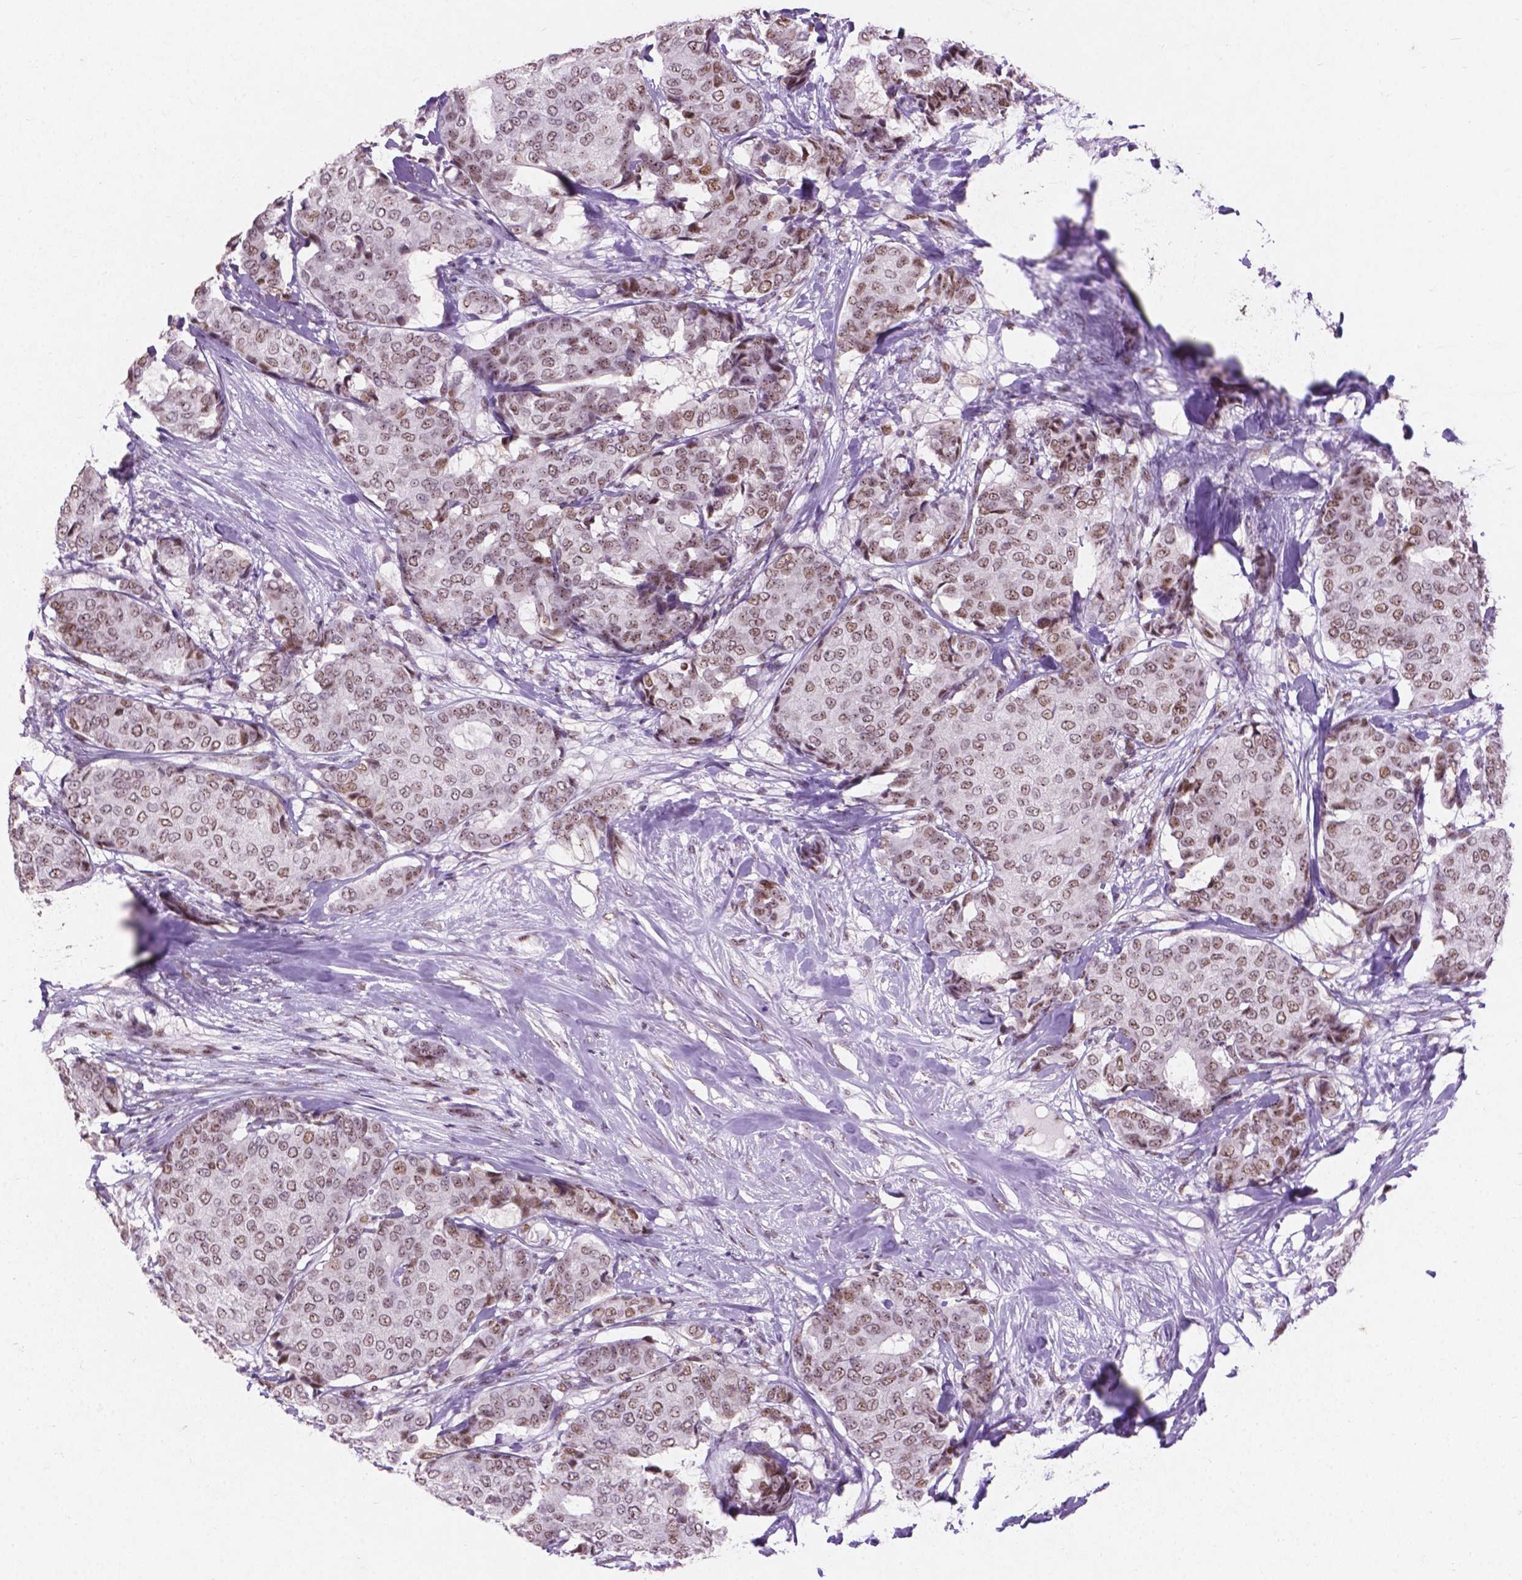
{"staining": {"intensity": "moderate", "quantity": ">75%", "location": "nuclear"}, "tissue": "breast cancer", "cell_type": "Tumor cells", "image_type": "cancer", "snomed": [{"axis": "morphology", "description": "Duct carcinoma"}, {"axis": "topography", "description": "Breast"}], "caption": "Breast infiltrating ductal carcinoma stained with immunohistochemistry (IHC) exhibits moderate nuclear positivity in approximately >75% of tumor cells. (IHC, brightfield microscopy, high magnification).", "gene": "COIL", "patient": {"sex": "female", "age": 75}}